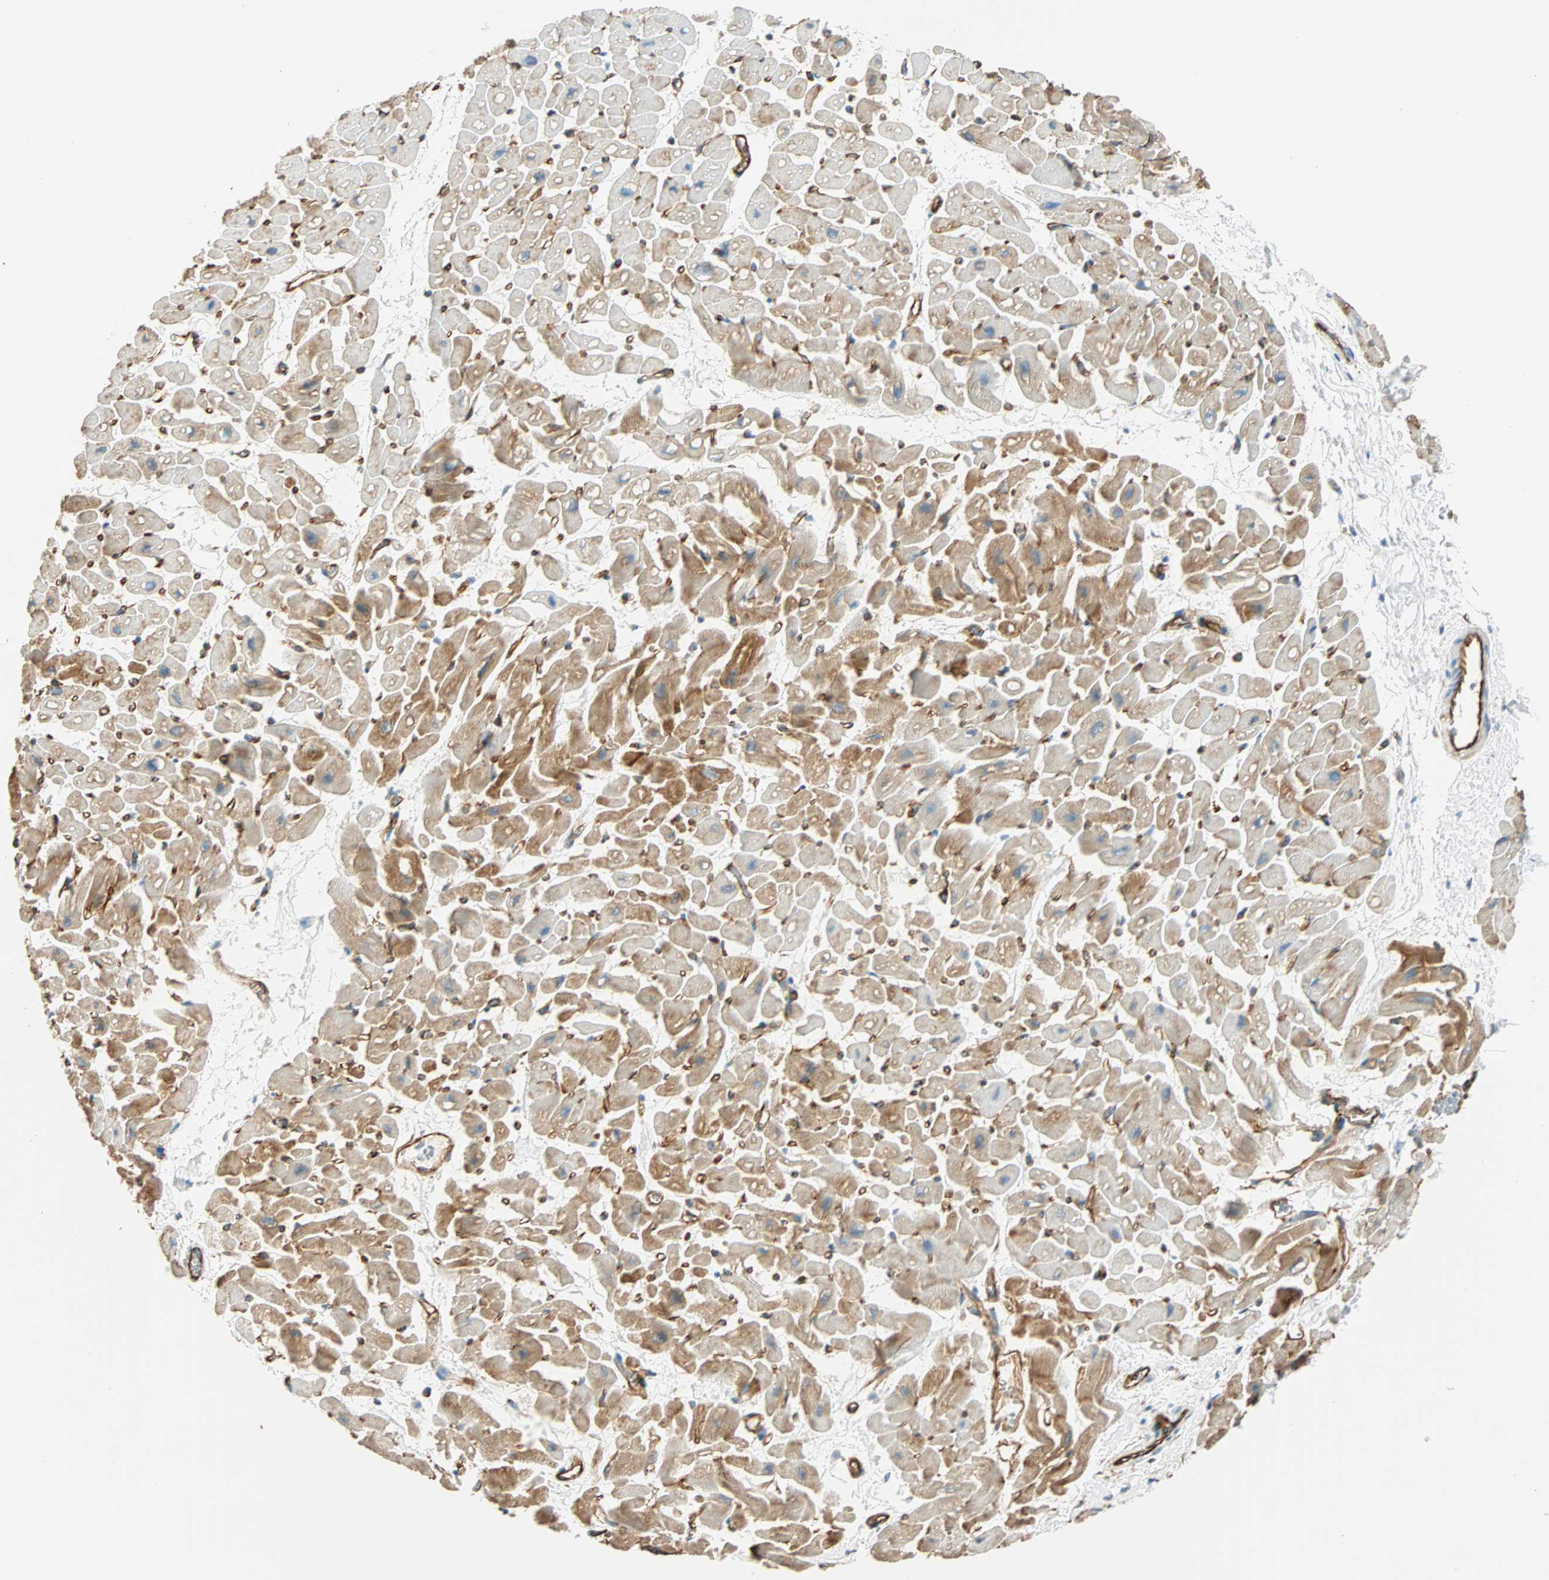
{"staining": {"intensity": "moderate", "quantity": ">75%", "location": "cytoplasmic/membranous"}, "tissue": "heart muscle", "cell_type": "Cardiomyocytes", "image_type": "normal", "snomed": [{"axis": "morphology", "description": "Normal tissue, NOS"}, {"axis": "topography", "description": "Heart"}], "caption": "Immunohistochemical staining of normal heart muscle displays >75% levels of moderate cytoplasmic/membranous protein positivity in approximately >75% of cardiomyocytes. (DAB = brown stain, brightfield microscopy at high magnification).", "gene": "NES", "patient": {"sex": "male", "age": 45}}